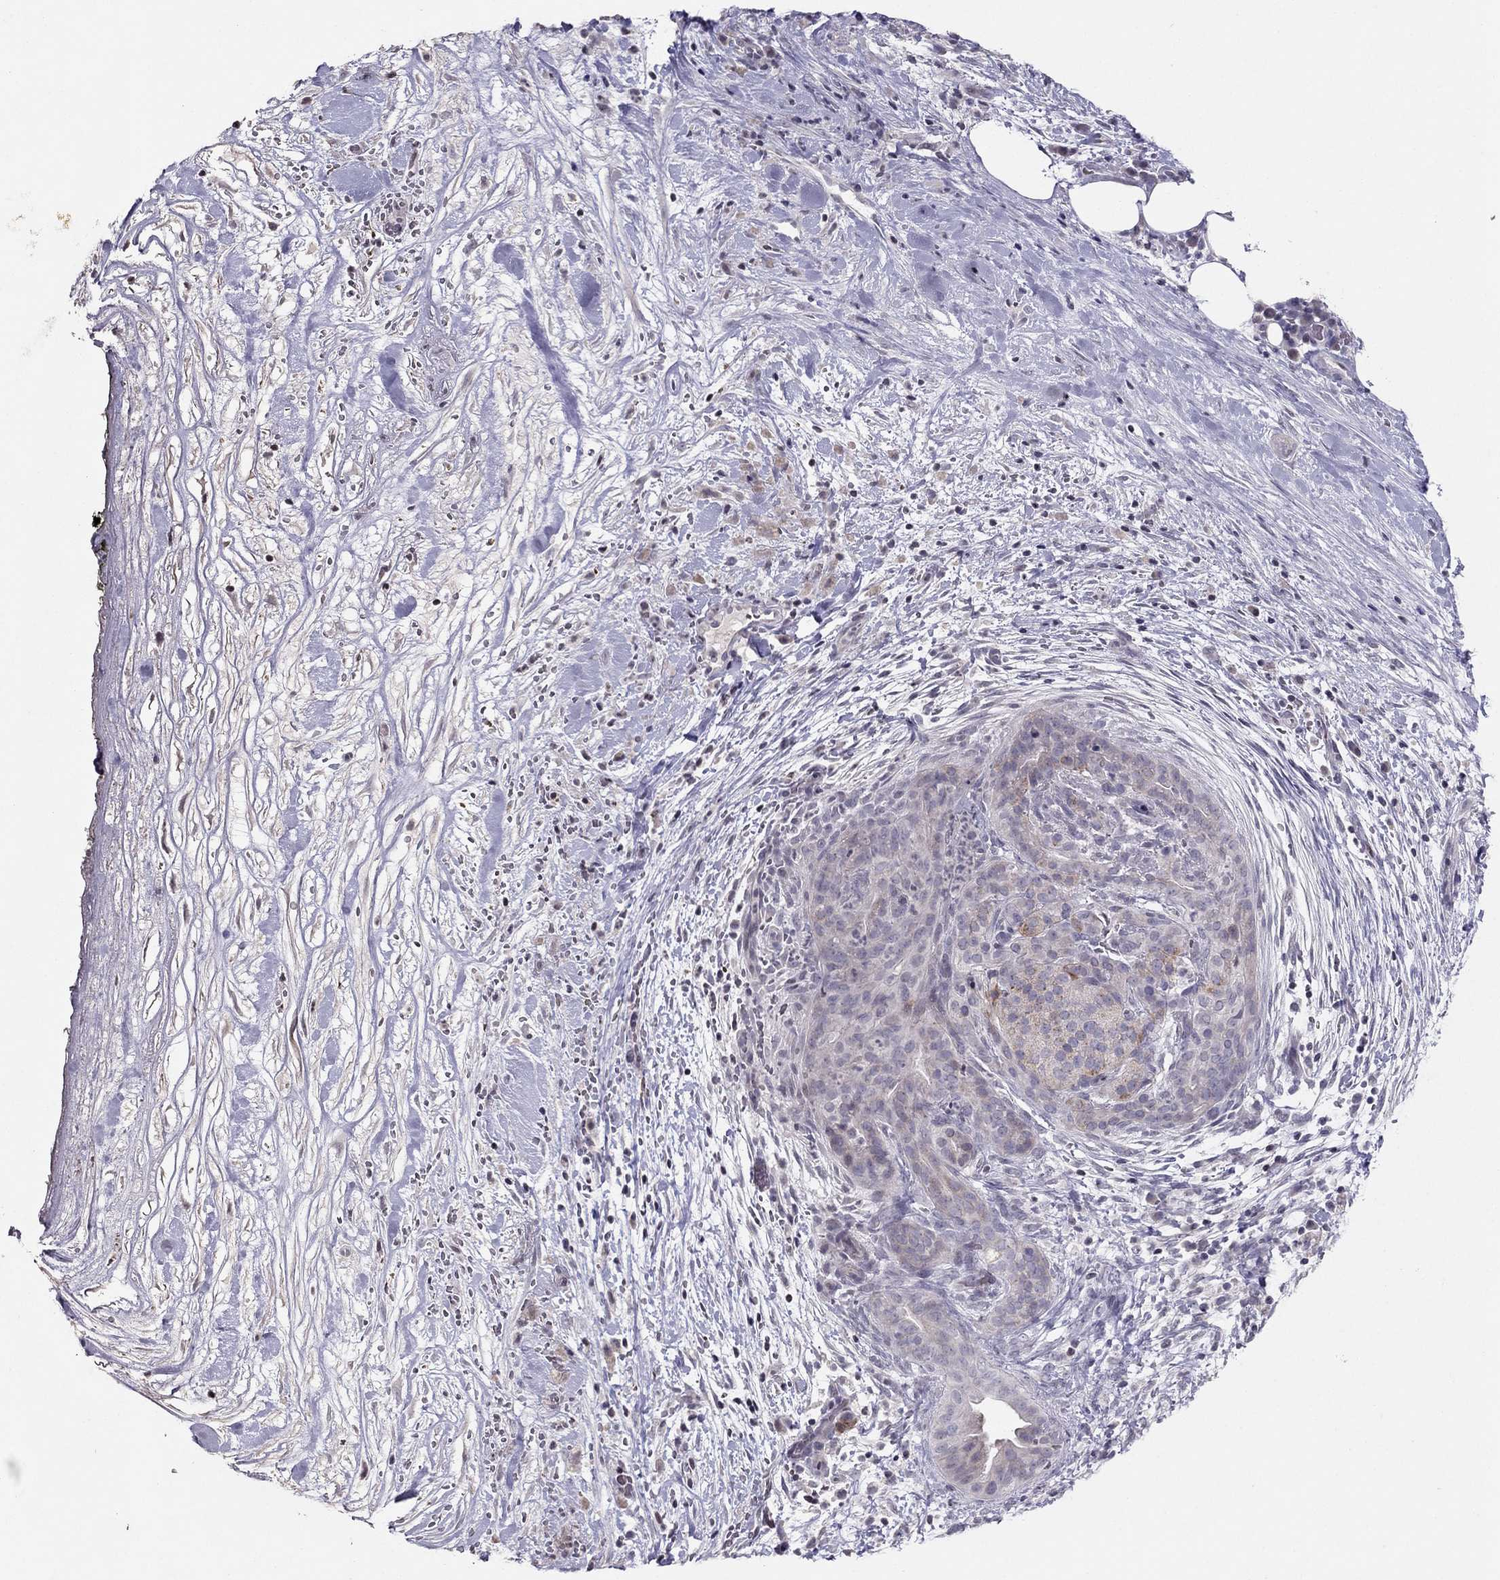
{"staining": {"intensity": "weak", "quantity": "<25%", "location": "cytoplasmic/membranous"}, "tissue": "pancreatic cancer", "cell_type": "Tumor cells", "image_type": "cancer", "snomed": [{"axis": "morphology", "description": "Adenocarcinoma, NOS"}, {"axis": "topography", "description": "Pancreas"}], "caption": "Tumor cells are negative for brown protein staining in adenocarcinoma (pancreatic).", "gene": "TSHB", "patient": {"sex": "male", "age": 44}}